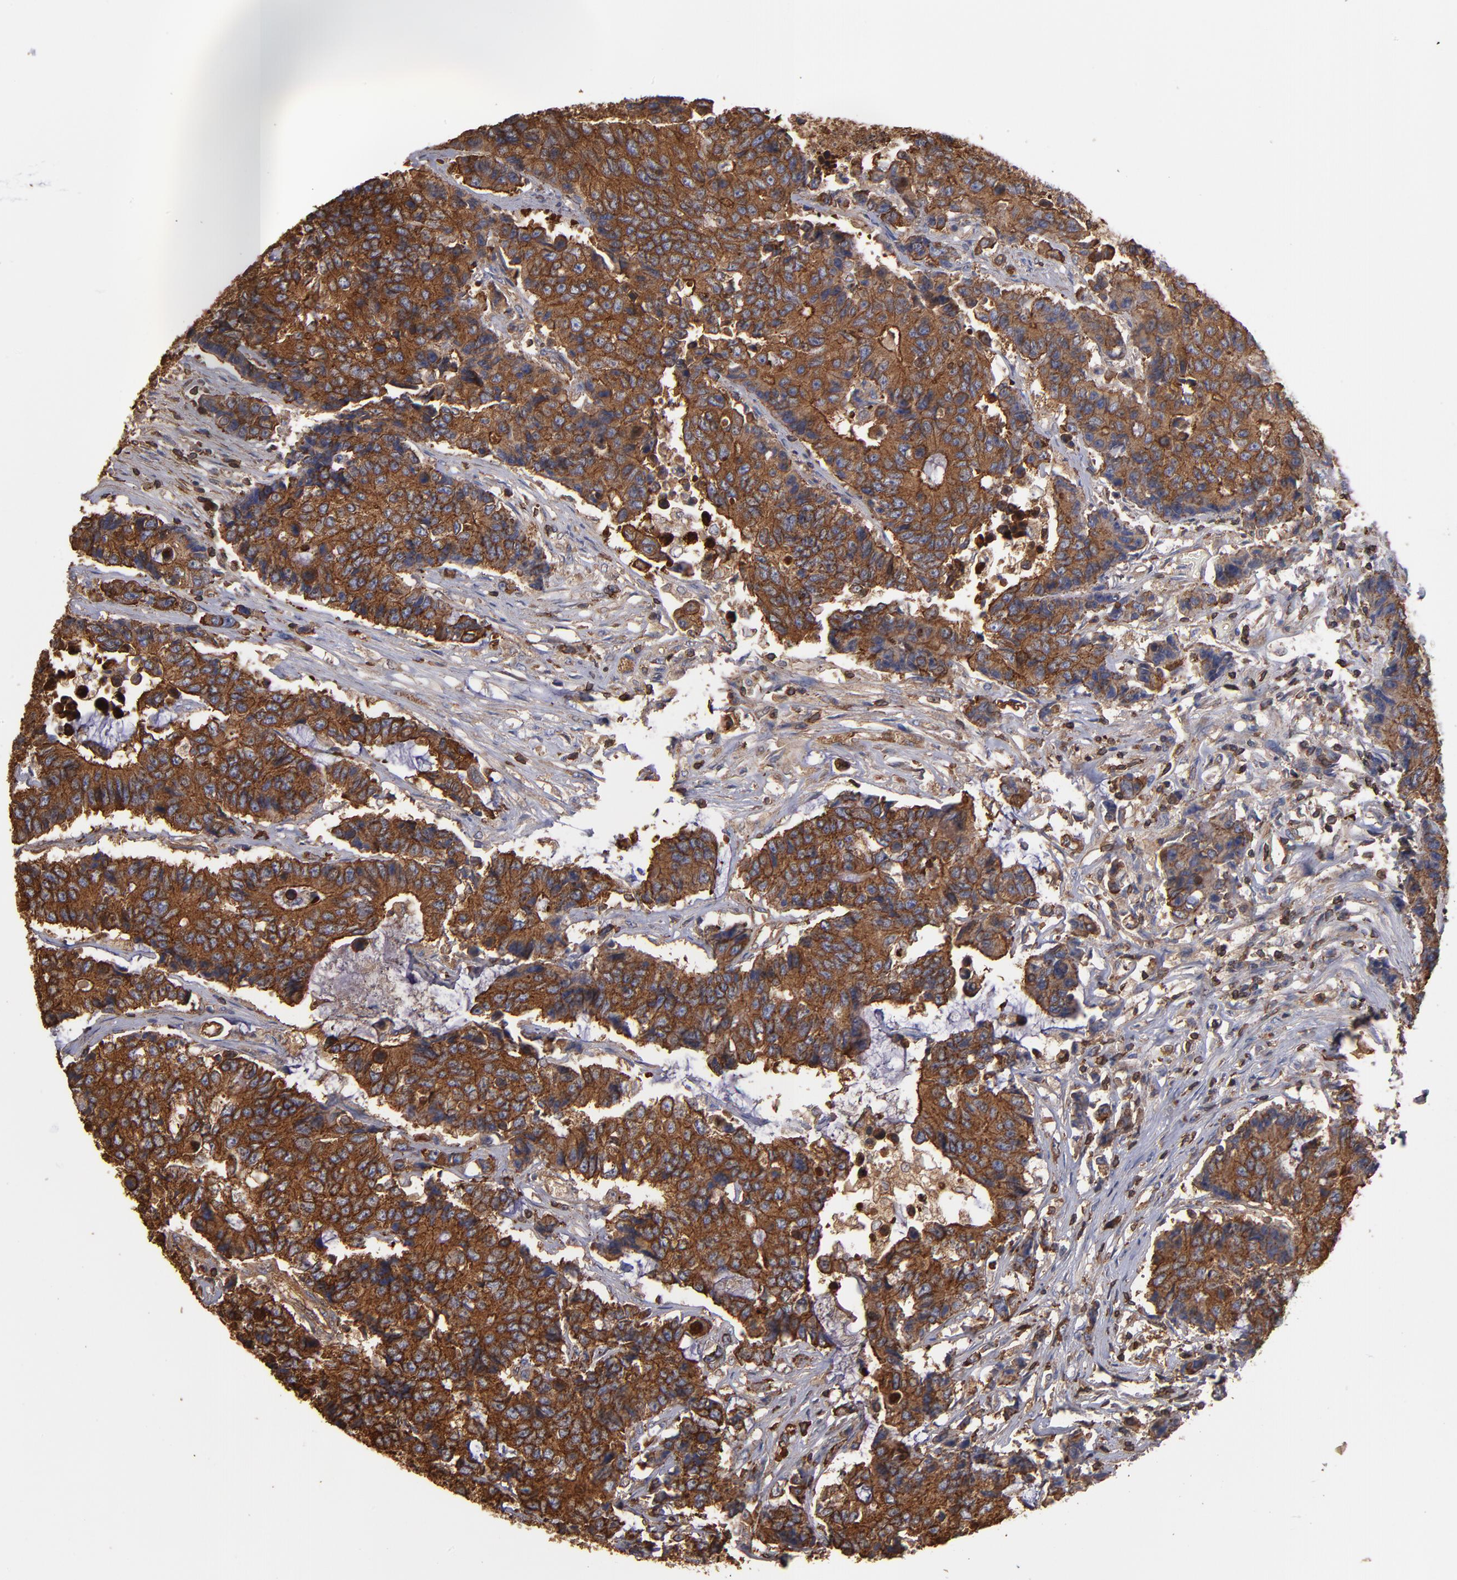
{"staining": {"intensity": "moderate", "quantity": ">75%", "location": "cytoplasmic/membranous"}, "tissue": "colorectal cancer", "cell_type": "Tumor cells", "image_type": "cancer", "snomed": [{"axis": "morphology", "description": "Adenocarcinoma, NOS"}, {"axis": "topography", "description": "Colon"}], "caption": "Human colorectal cancer (adenocarcinoma) stained with a brown dye displays moderate cytoplasmic/membranous positive staining in about >75% of tumor cells.", "gene": "ACTN4", "patient": {"sex": "female", "age": 86}}